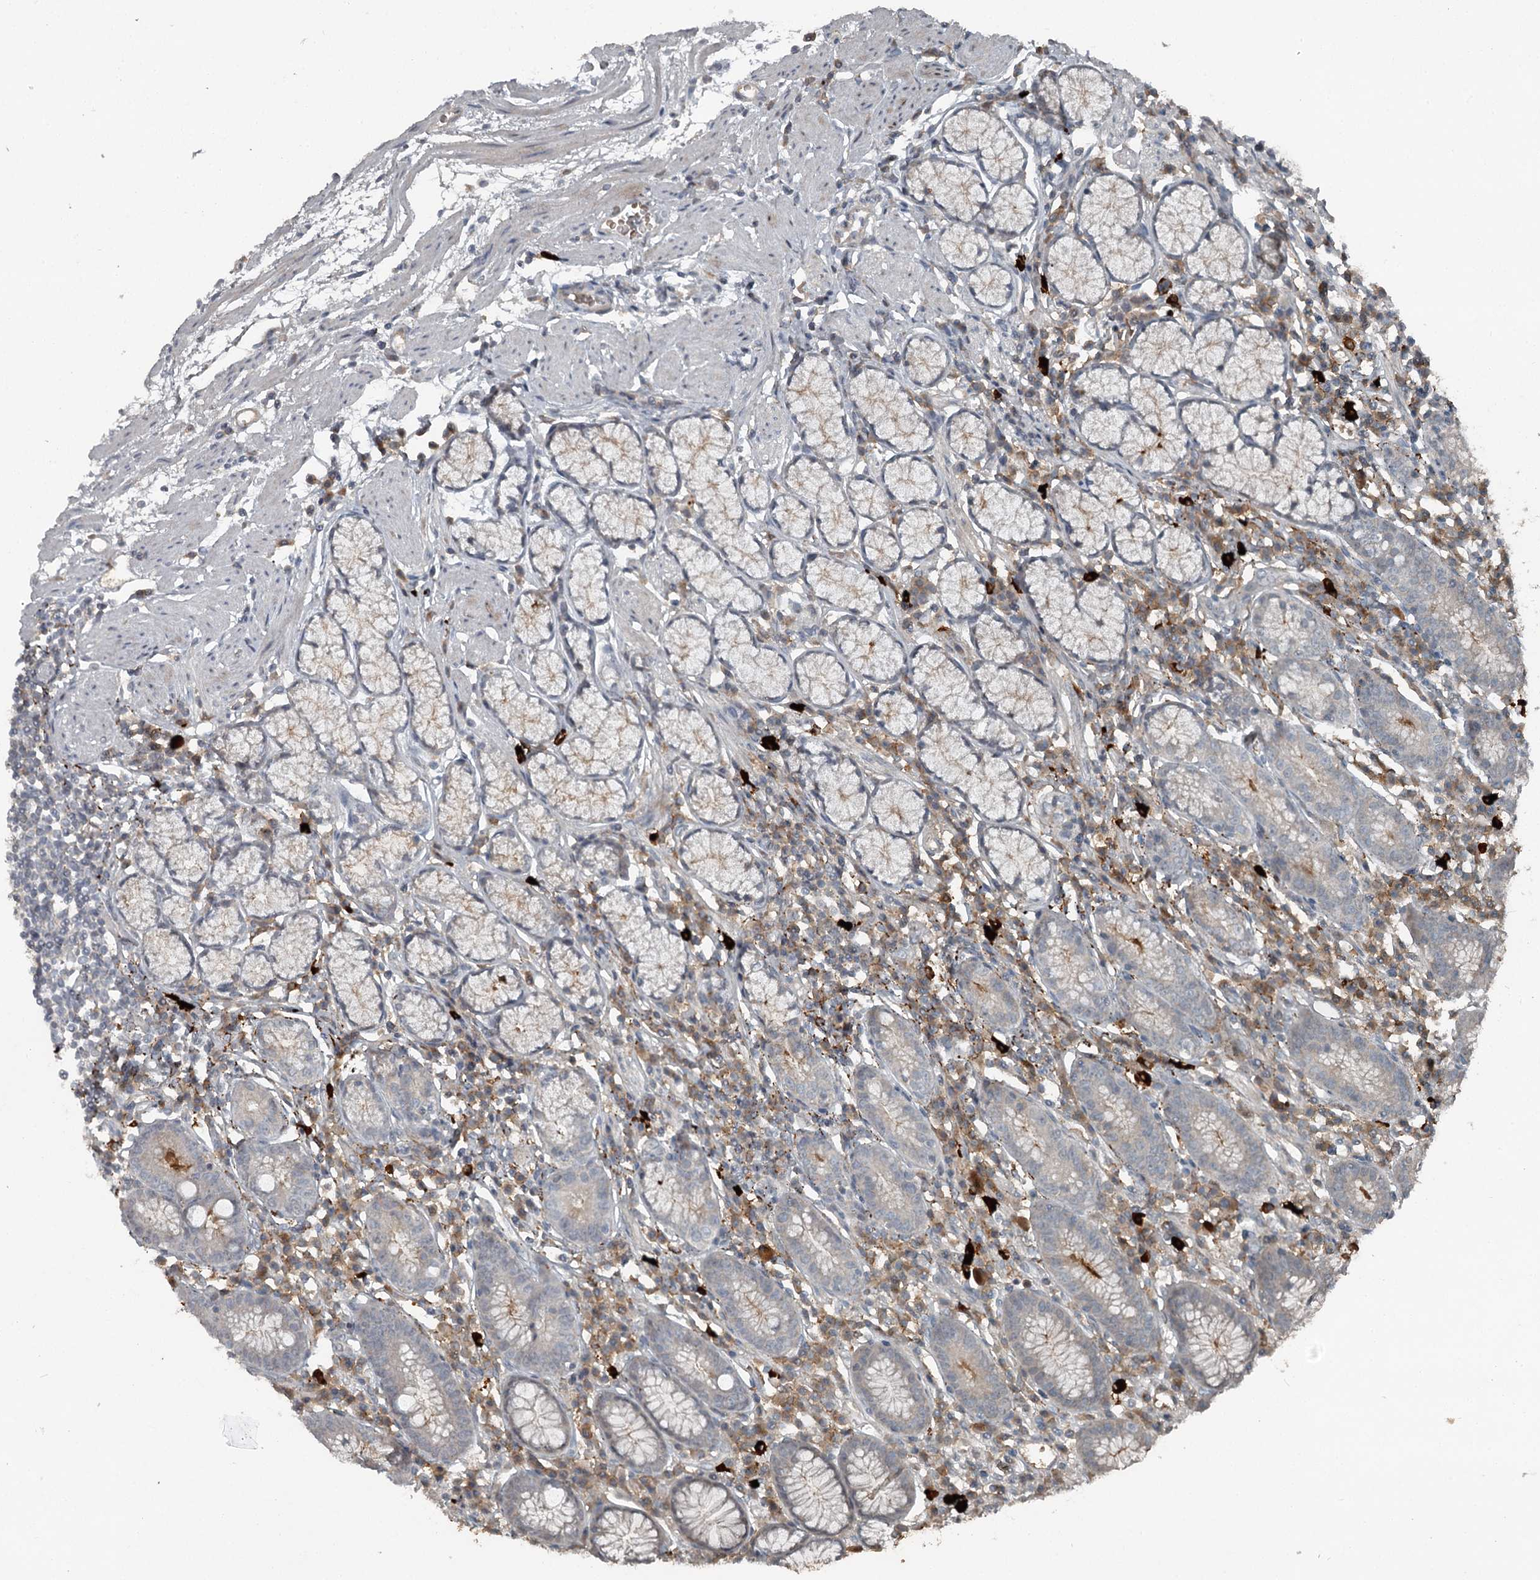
{"staining": {"intensity": "moderate", "quantity": "<25%", "location": "cytoplasmic/membranous"}, "tissue": "stomach", "cell_type": "Glandular cells", "image_type": "normal", "snomed": [{"axis": "morphology", "description": "Normal tissue, NOS"}, {"axis": "topography", "description": "Stomach"}], "caption": "Immunohistochemistry of normal stomach exhibits low levels of moderate cytoplasmic/membranous positivity in about <25% of glandular cells.", "gene": "SLC39A8", "patient": {"sex": "male", "age": 55}}